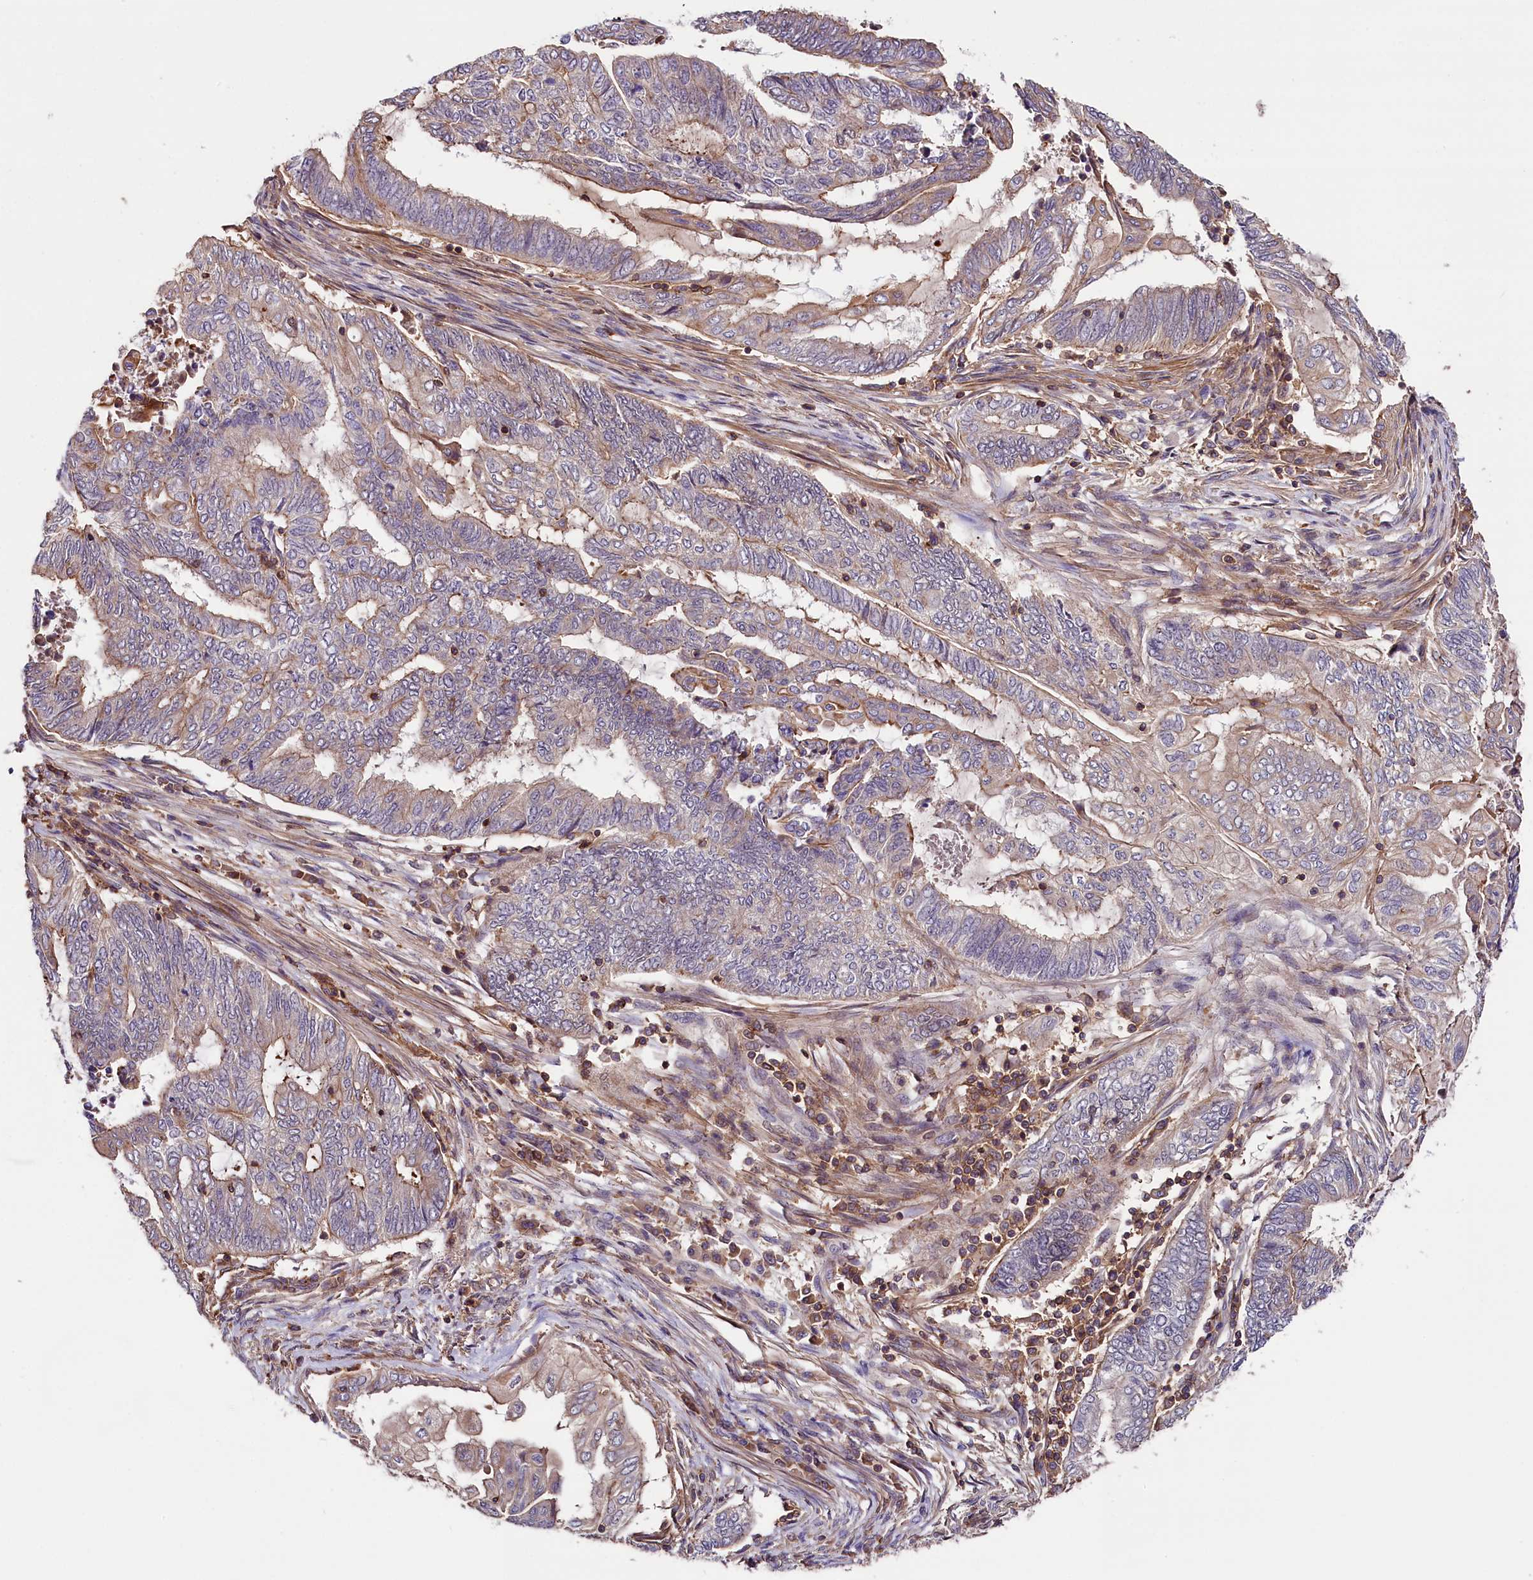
{"staining": {"intensity": "weak", "quantity": "<25%", "location": "cytoplasmic/membranous"}, "tissue": "endometrial cancer", "cell_type": "Tumor cells", "image_type": "cancer", "snomed": [{"axis": "morphology", "description": "Adenocarcinoma, NOS"}, {"axis": "topography", "description": "Uterus"}, {"axis": "topography", "description": "Endometrium"}], "caption": "Histopathology image shows no significant protein staining in tumor cells of adenocarcinoma (endometrial). (DAB (3,3'-diaminobenzidine) immunohistochemistry visualized using brightfield microscopy, high magnification).", "gene": "SKIDA1", "patient": {"sex": "female", "age": 70}}